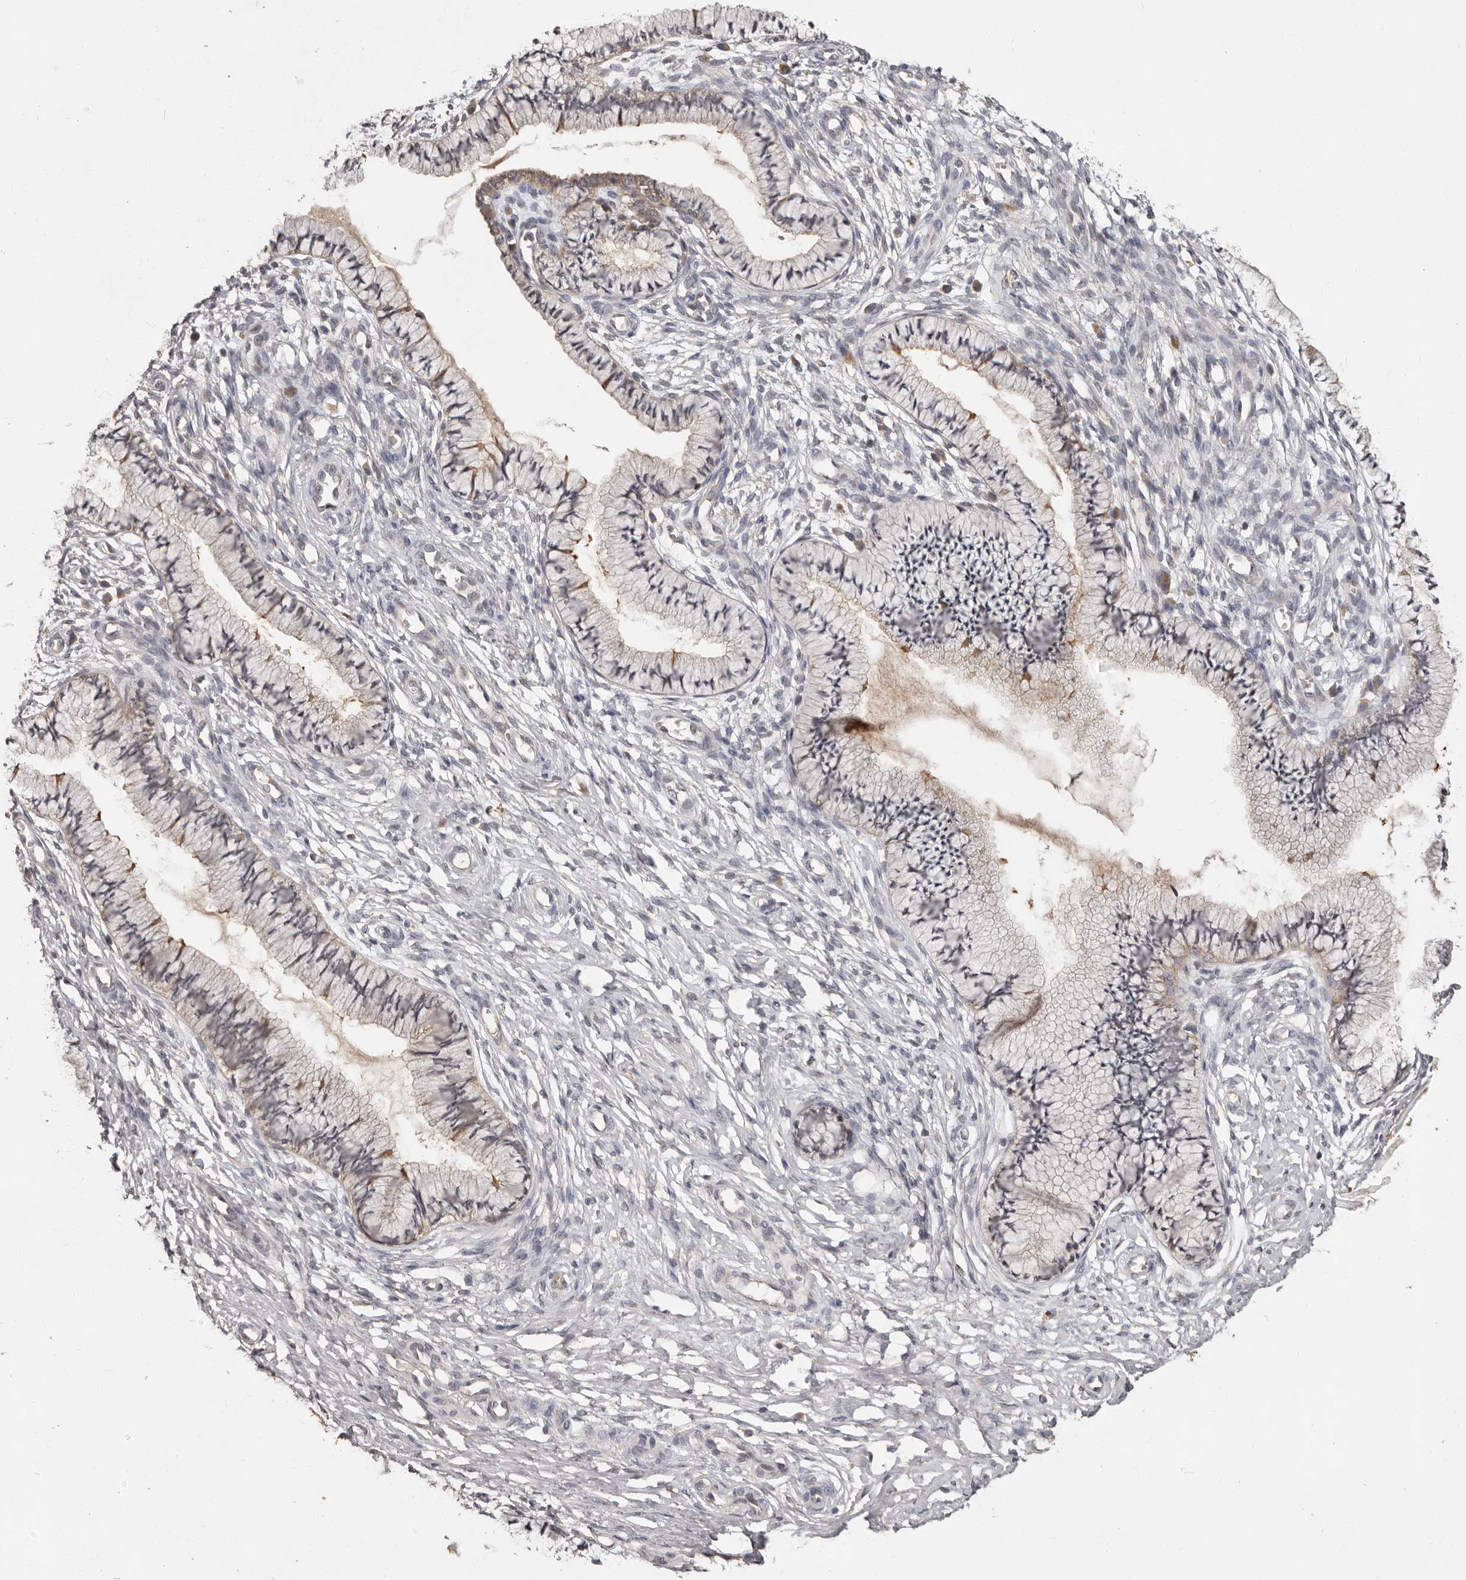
{"staining": {"intensity": "negative", "quantity": "none", "location": "none"}, "tissue": "cervix", "cell_type": "Glandular cells", "image_type": "normal", "snomed": [{"axis": "morphology", "description": "Normal tissue, NOS"}, {"axis": "topography", "description": "Cervix"}], "caption": "An immunohistochemistry image of normal cervix is shown. There is no staining in glandular cells of cervix. Brightfield microscopy of immunohistochemistry stained with DAB (3,3'-diaminobenzidine) (brown) and hematoxylin (blue), captured at high magnification.", "gene": "MTO1", "patient": {"sex": "female", "age": 36}}